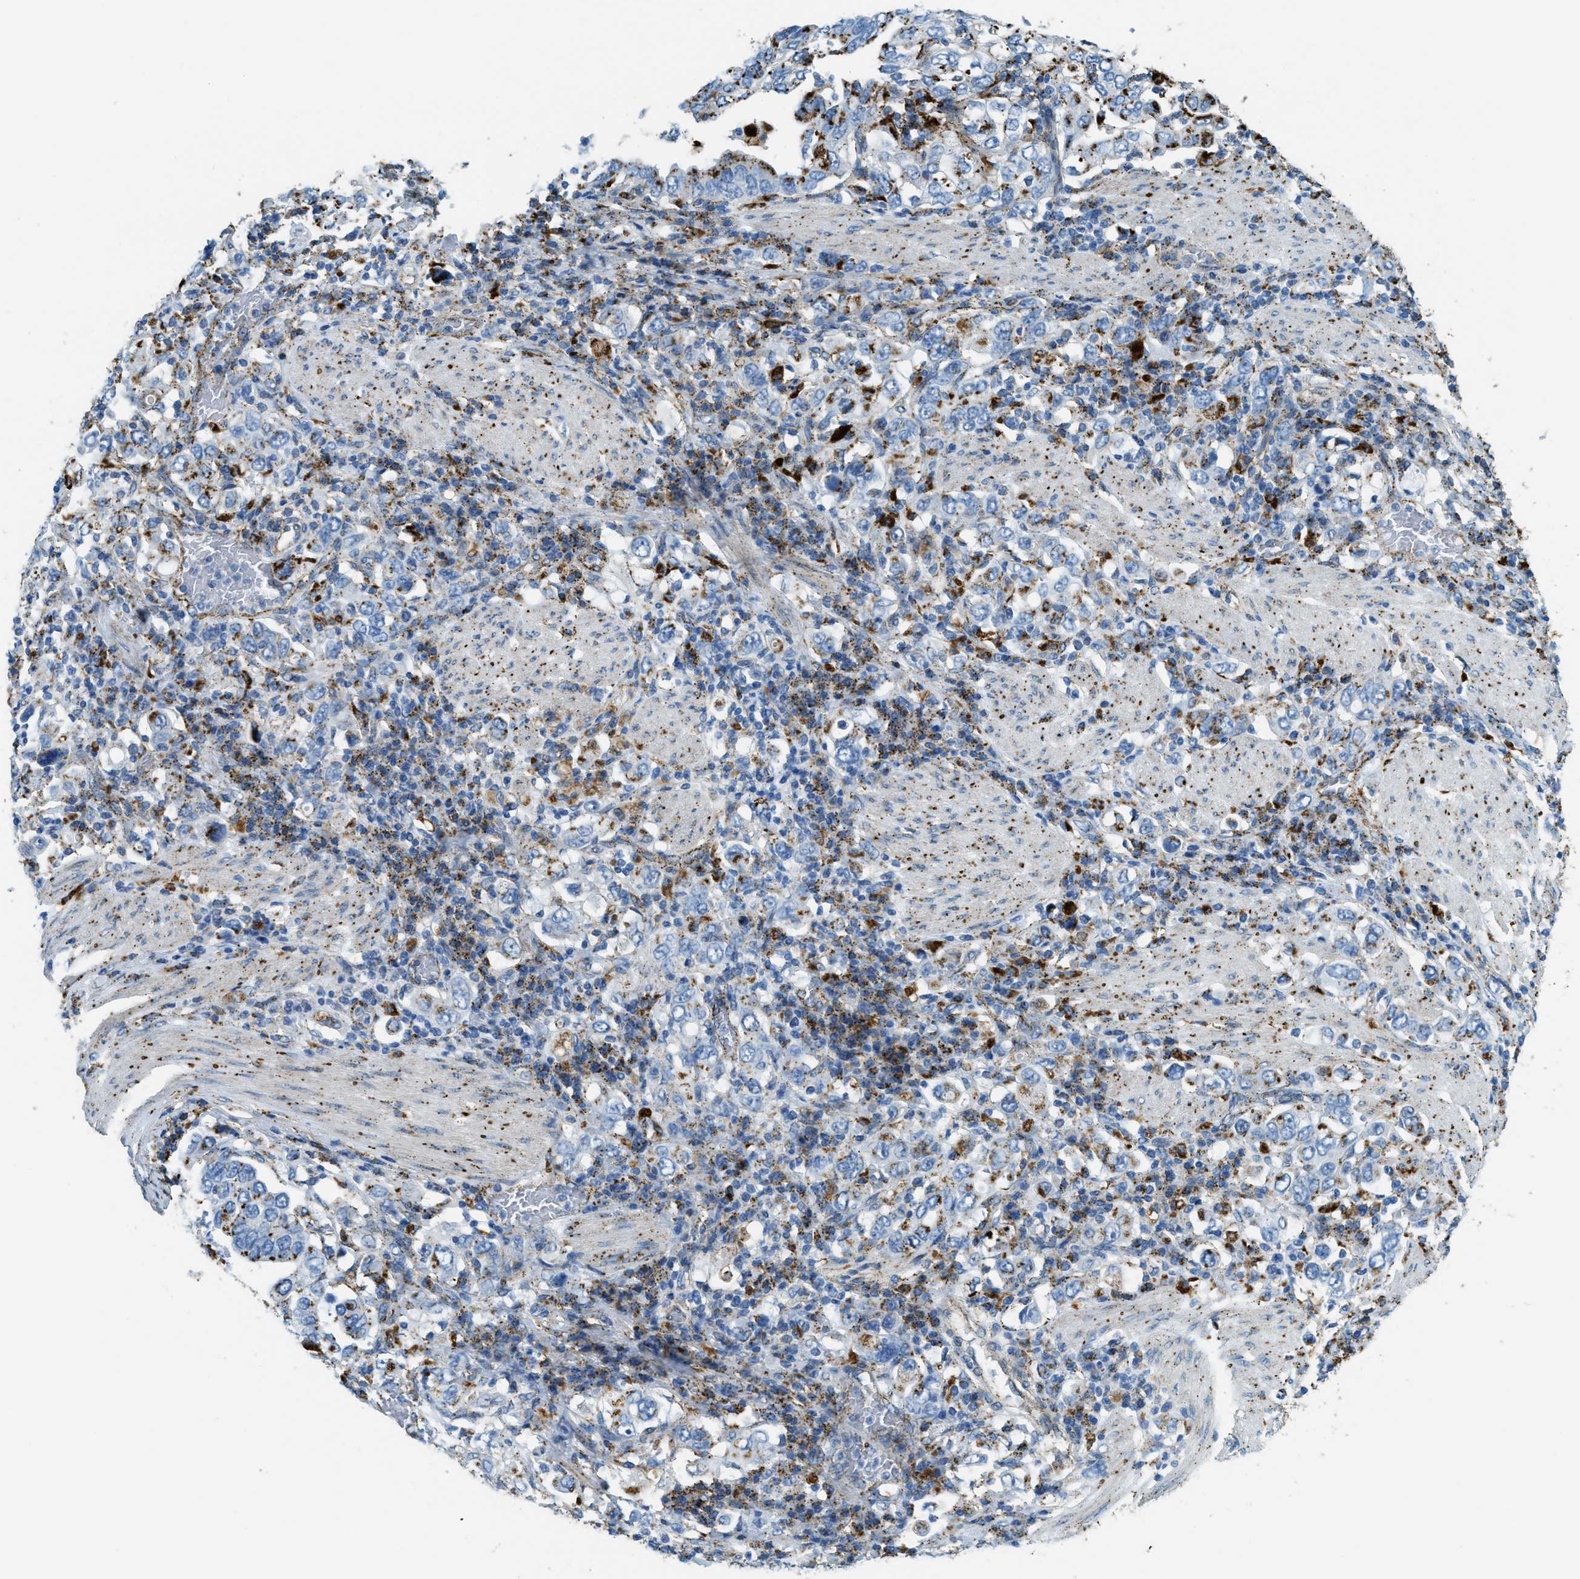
{"staining": {"intensity": "moderate", "quantity": "<25%", "location": "cytoplasmic/membranous"}, "tissue": "stomach cancer", "cell_type": "Tumor cells", "image_type": "cancer", "snomed": [{"axis": "morphology", "description": "Adenocarcinoma, NOS"}, {"axis": "topography", "description": "Stomach, upper"}], "caption": "This histopathology image displays immunohistochemistry (IHC) staining of human adenocarcinoma (stomach), with low moderate cytoplasmic/membranous staining in approximately <25% of tumor cells.", "gene": "SCARB2", "patient": {"sex": "male", "age": 62}}